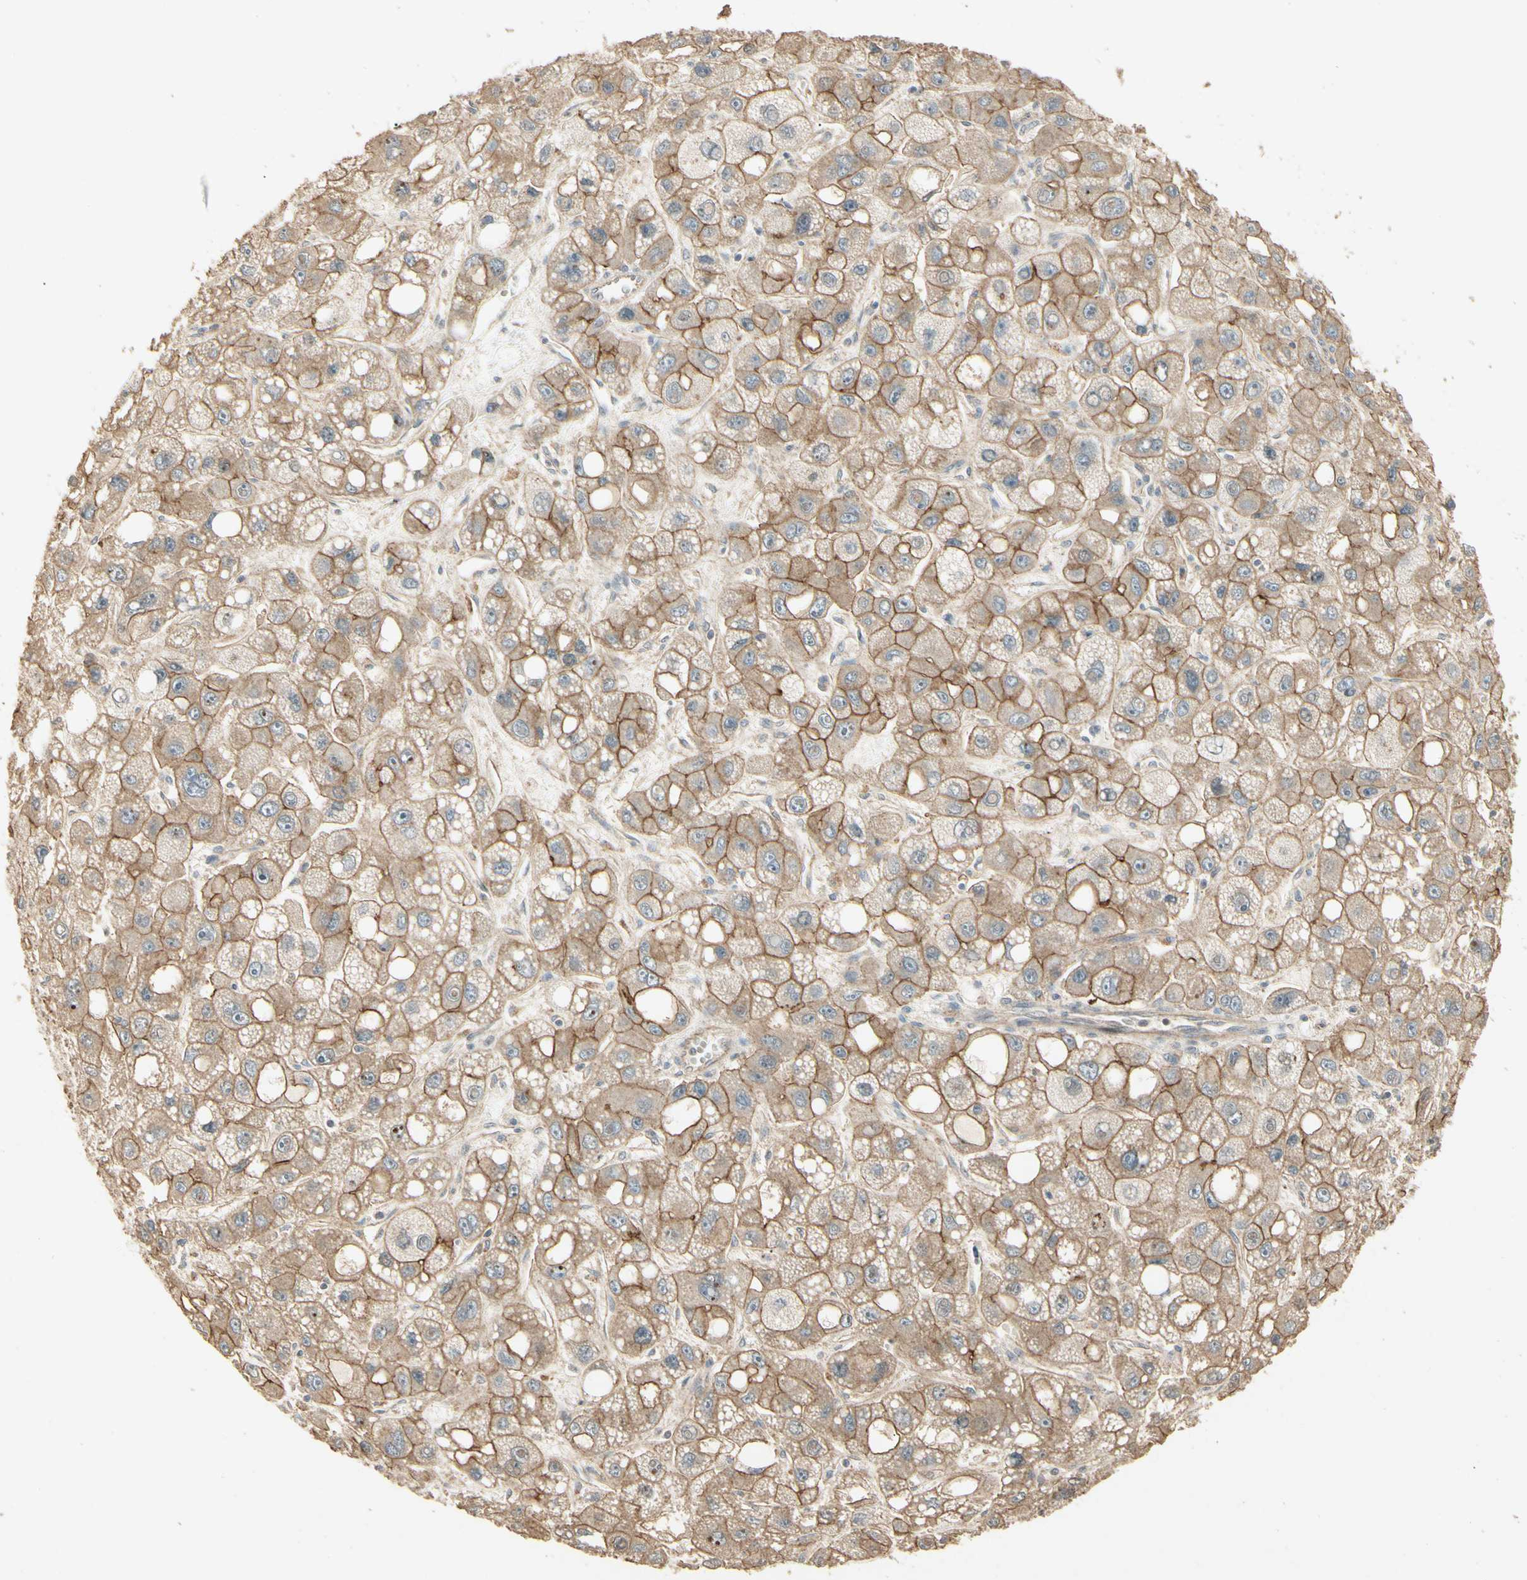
{"staining": {"intensity": "moderate", "quantity": ">75%", "location": "cytoplasmic/membranous"}, "tissue": "liver cancer", "cell_type": "Tumor cells", "image_type": "cancer", "snomed": [{"axis": "morphology", "description": "Carcinoma, Hepatocellular, NOS"}, {"axis": "topography", "description": "Liver"}], "caption": "A brown stain highlights moderate cytoplasmic/membranous positivity of a protein in liver cancer tumor cells.", "gene": "RNF180", "patient": {"sex": "male", "age": 55}}